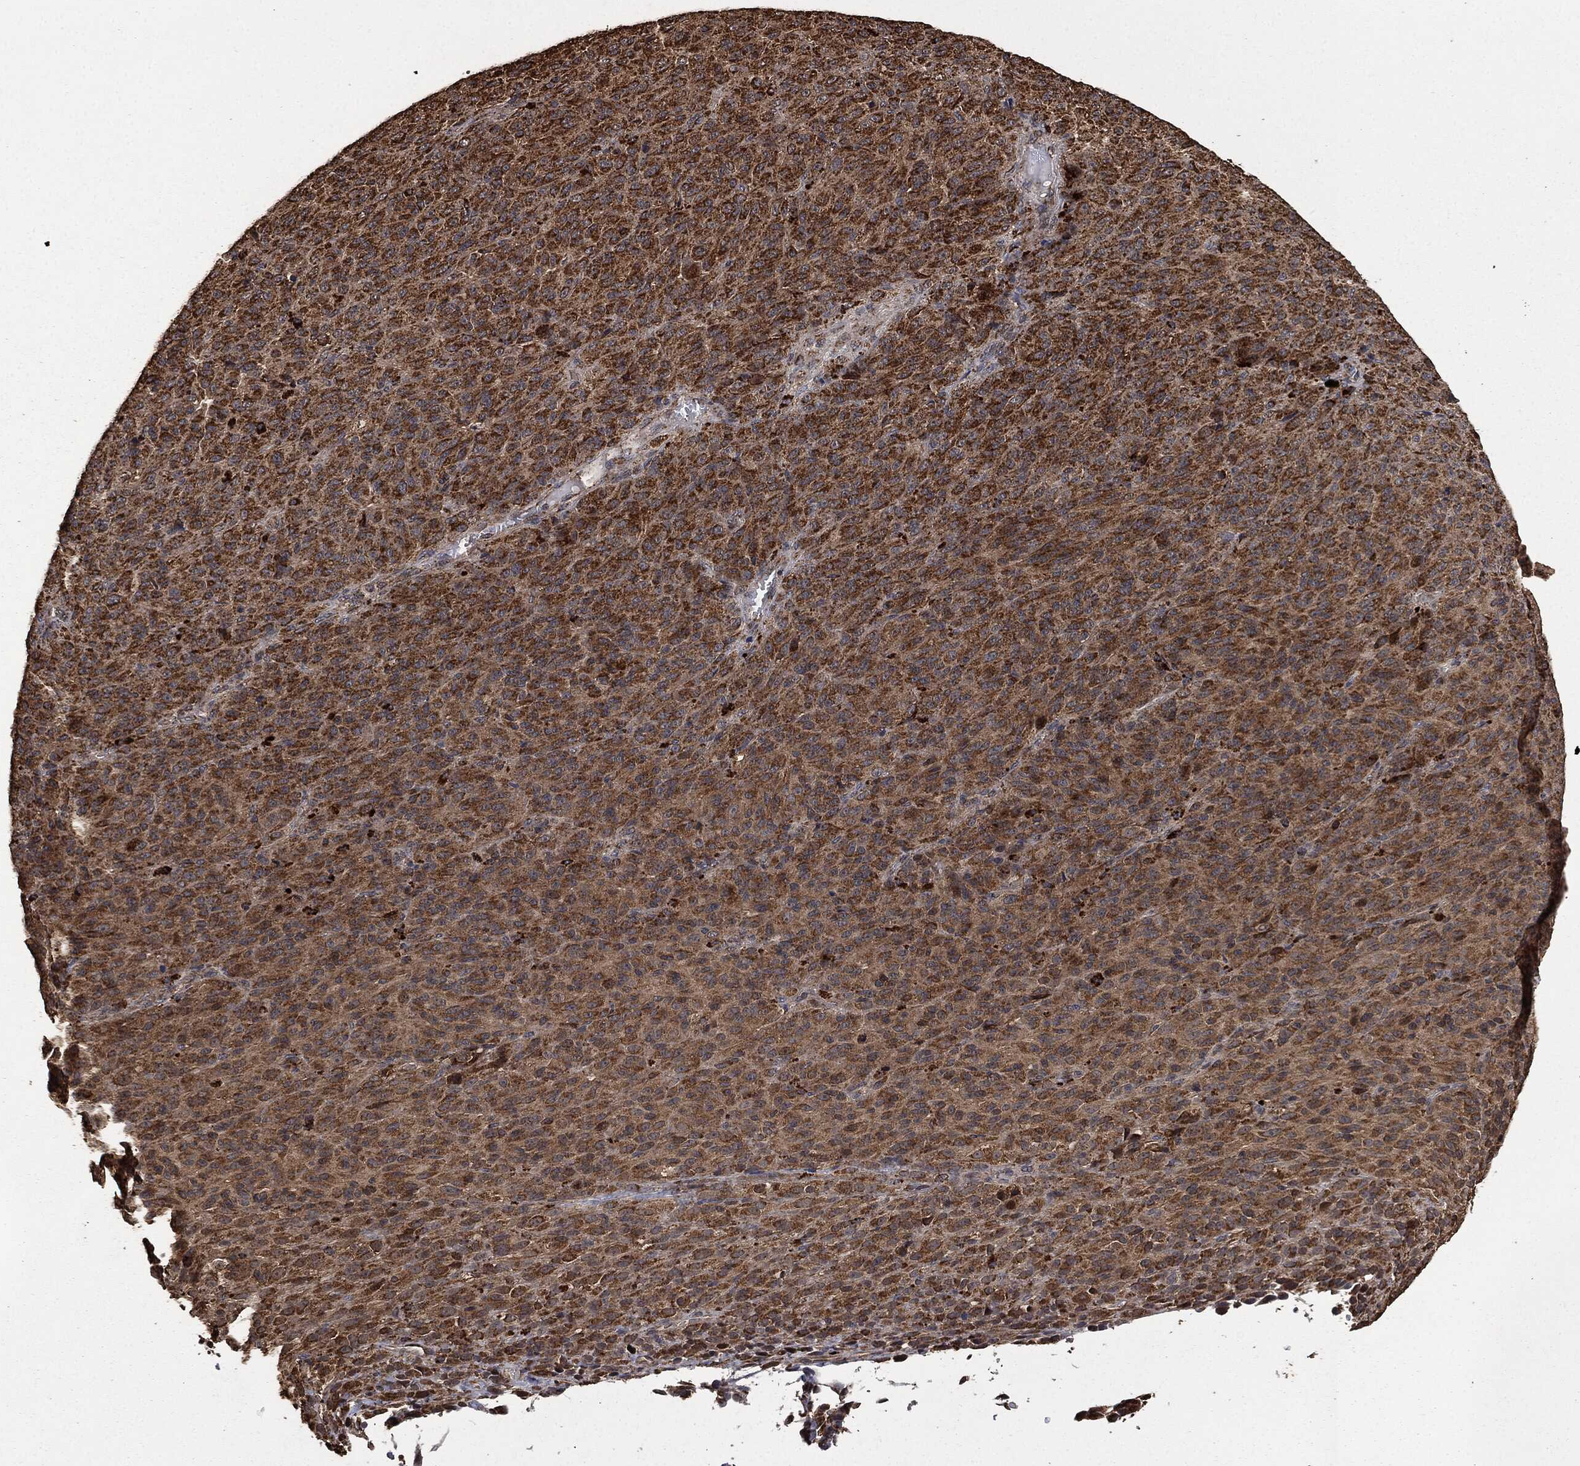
{"staining": {"intensity": "strong", "quantity": ">75%", "location": "cytoplasmic/membranous"}, "tissue": "melanoma", "cell_type": "Tumor cells", "image_type": "cancer", "snomed": [{"axis": "morphology", "description": "Malignant melanoma, Metastatic site"}, {"axis": "topography", "description": "Brain"}], "caption": "Immunohistochemistry (IHC) image of neoplastic tissue: melanoma stained using immunohistochemistry (IHC) reveals high levels of strong protein expression localized specifically in the cytoplasmic/membranous of tumor cells, appearing as a cytoplasmic/membranous brown color.", "gene": "LIG3", "patient": {"sex": "female", "age": 56}}